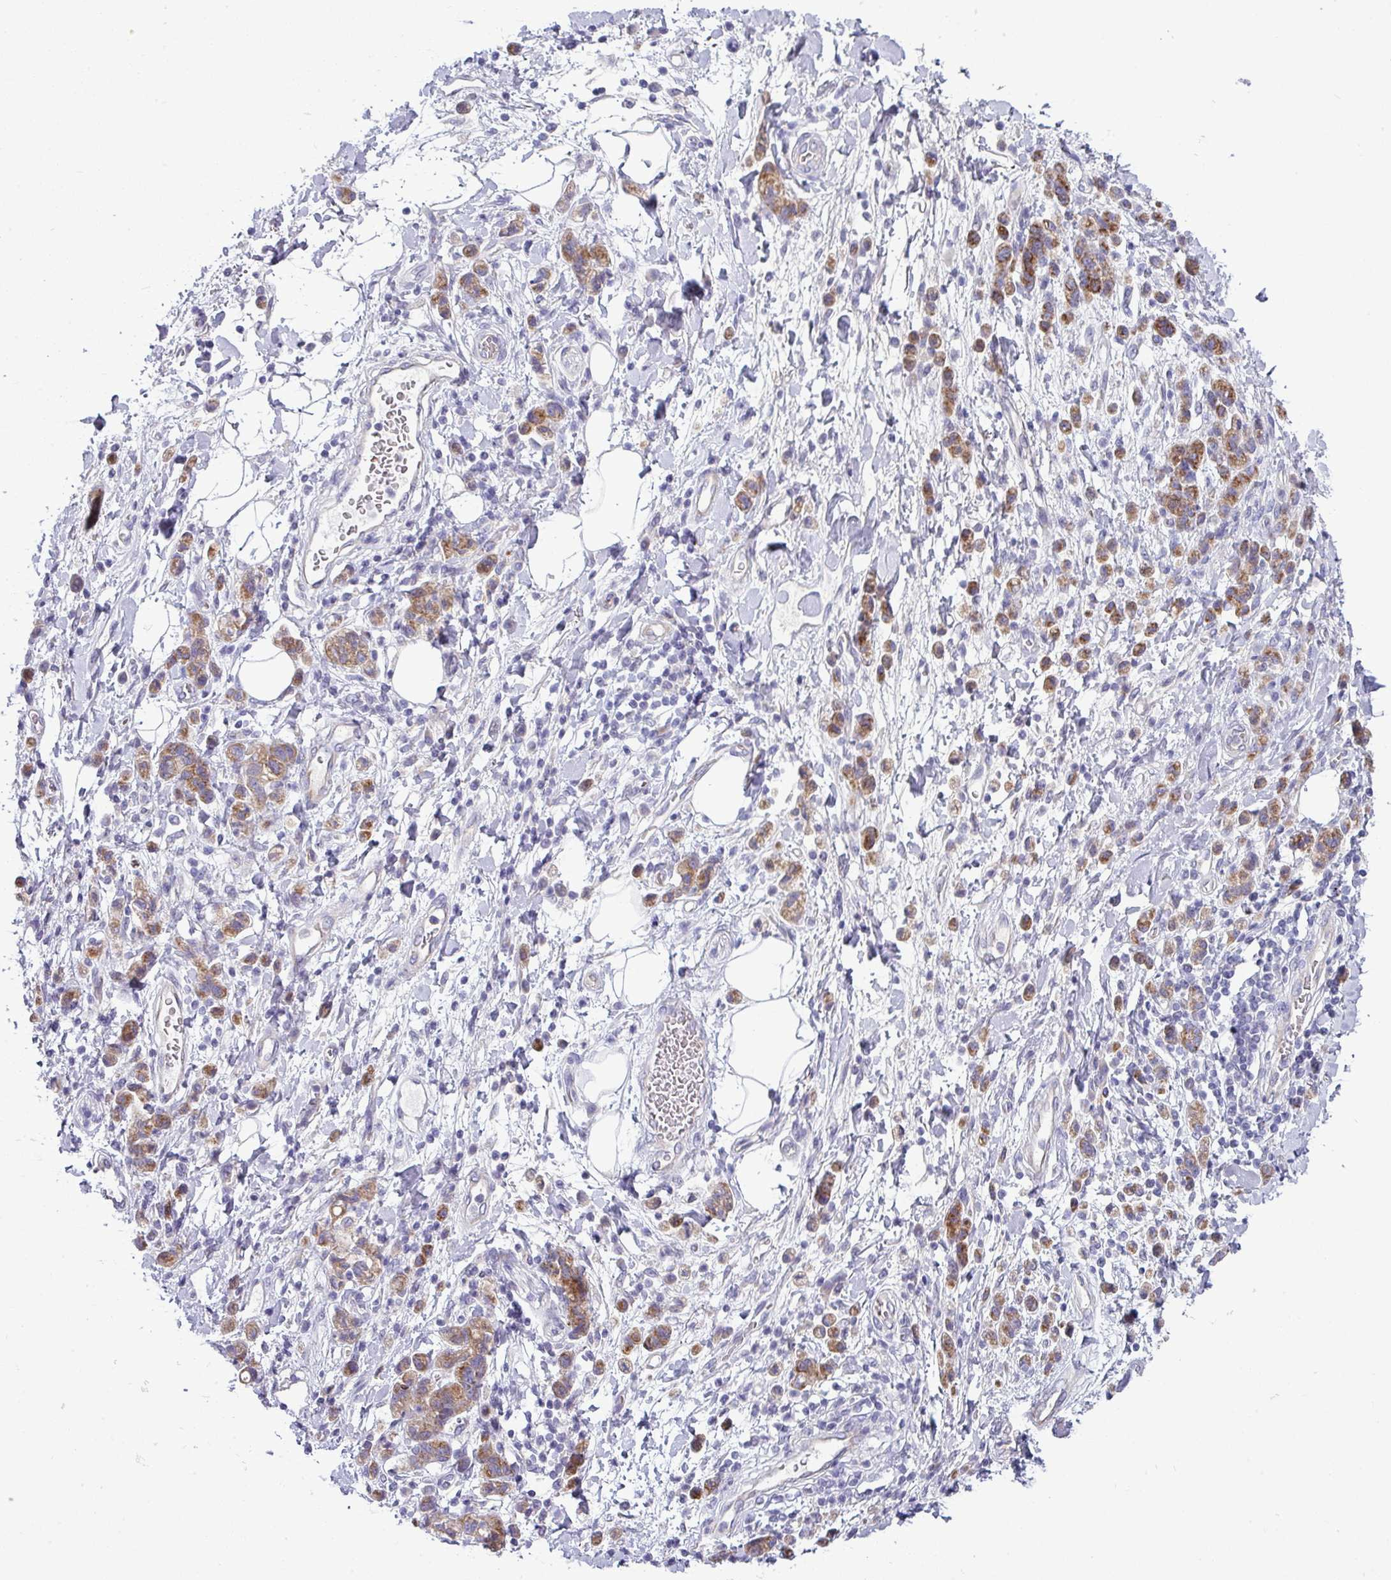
{"staining": {"intensity": "moderate", "quantity": ">75%", "location": "cytoplasmic/membranous"}, "tissue": "stomach cancer", "cell_type": "Tumor cells", "image_type": "cancer", "snomed": [{"axis": "morphology", "description": "Adenocarcinoma, NOS"}, {"axis": "topography", "description": "Stomach"}], "caption": "Immunohistochemistry (IHC) micrograph of neoplastic tissue: stomach adenocarcinoma stained using IHC displays medium levels of moderate protein expression localized specifically in the cytoplasmic/membranous of tumor cells, appearing as a cytoplasmic/membranous brown color.", "gene": "ACAP3", "patient": {"sex": "male", "age": 77}}